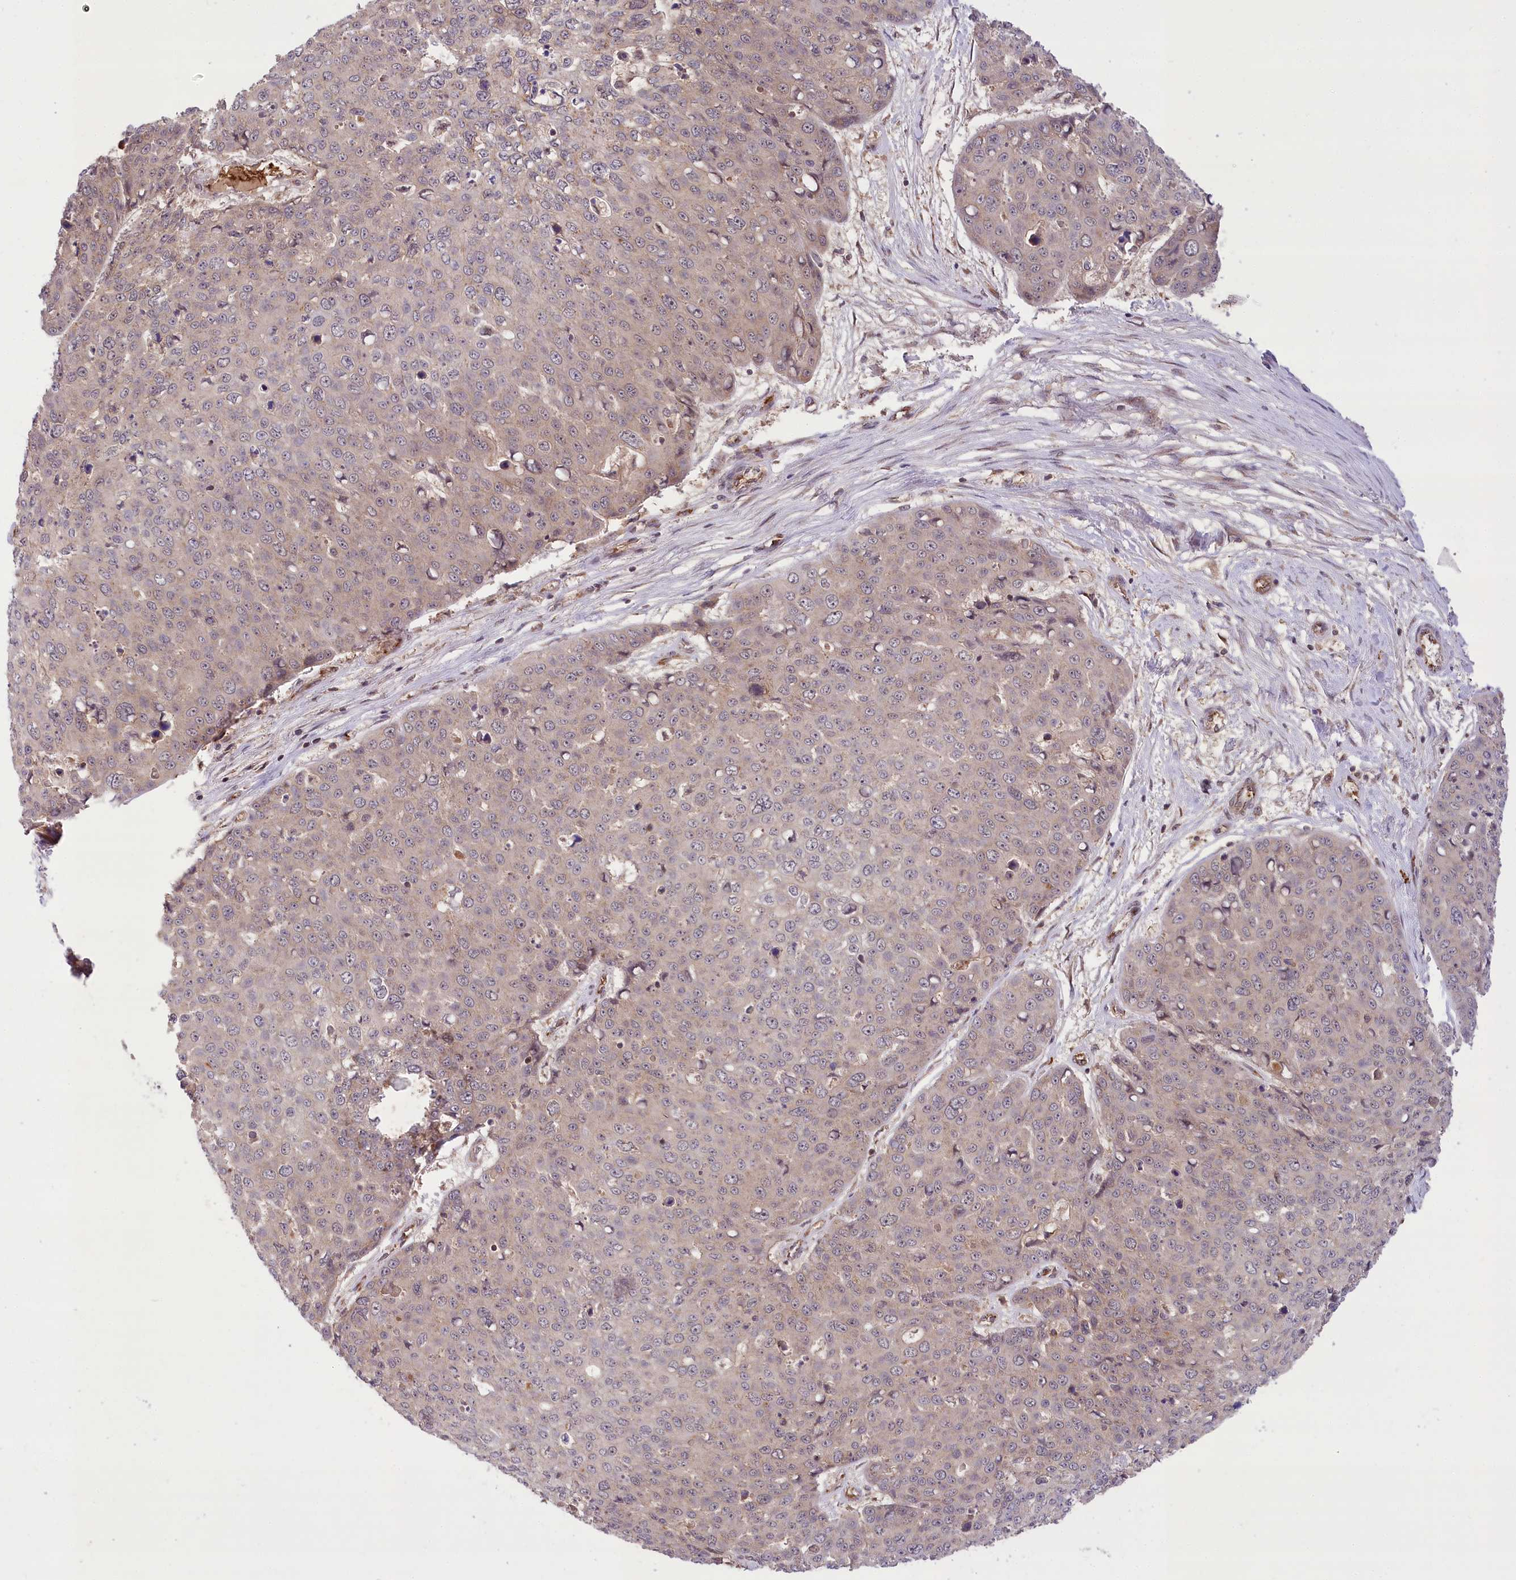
{"staining": {"intensity": "weak", "quantity": "<25%", "location": "cytoplasmic/membranous"}, "tissue": "skin cancer", "cell_type": "Tumor cells", "image_type": "cancer", "snomed": [{"axis": "morphology", "description": "Squamous cell carcinoma, NOS"}, {"axis": "topography", "description": "Skin"}], "caption": "There is no significant positivity in tumor cells of skin squamous cell carcinoma. (DAB immunohistochemistry (IHC) visualized using brightfield microscopy, high magnification).", "gene": "CARD19", "patient": {"sex": "male", "age": 71}}